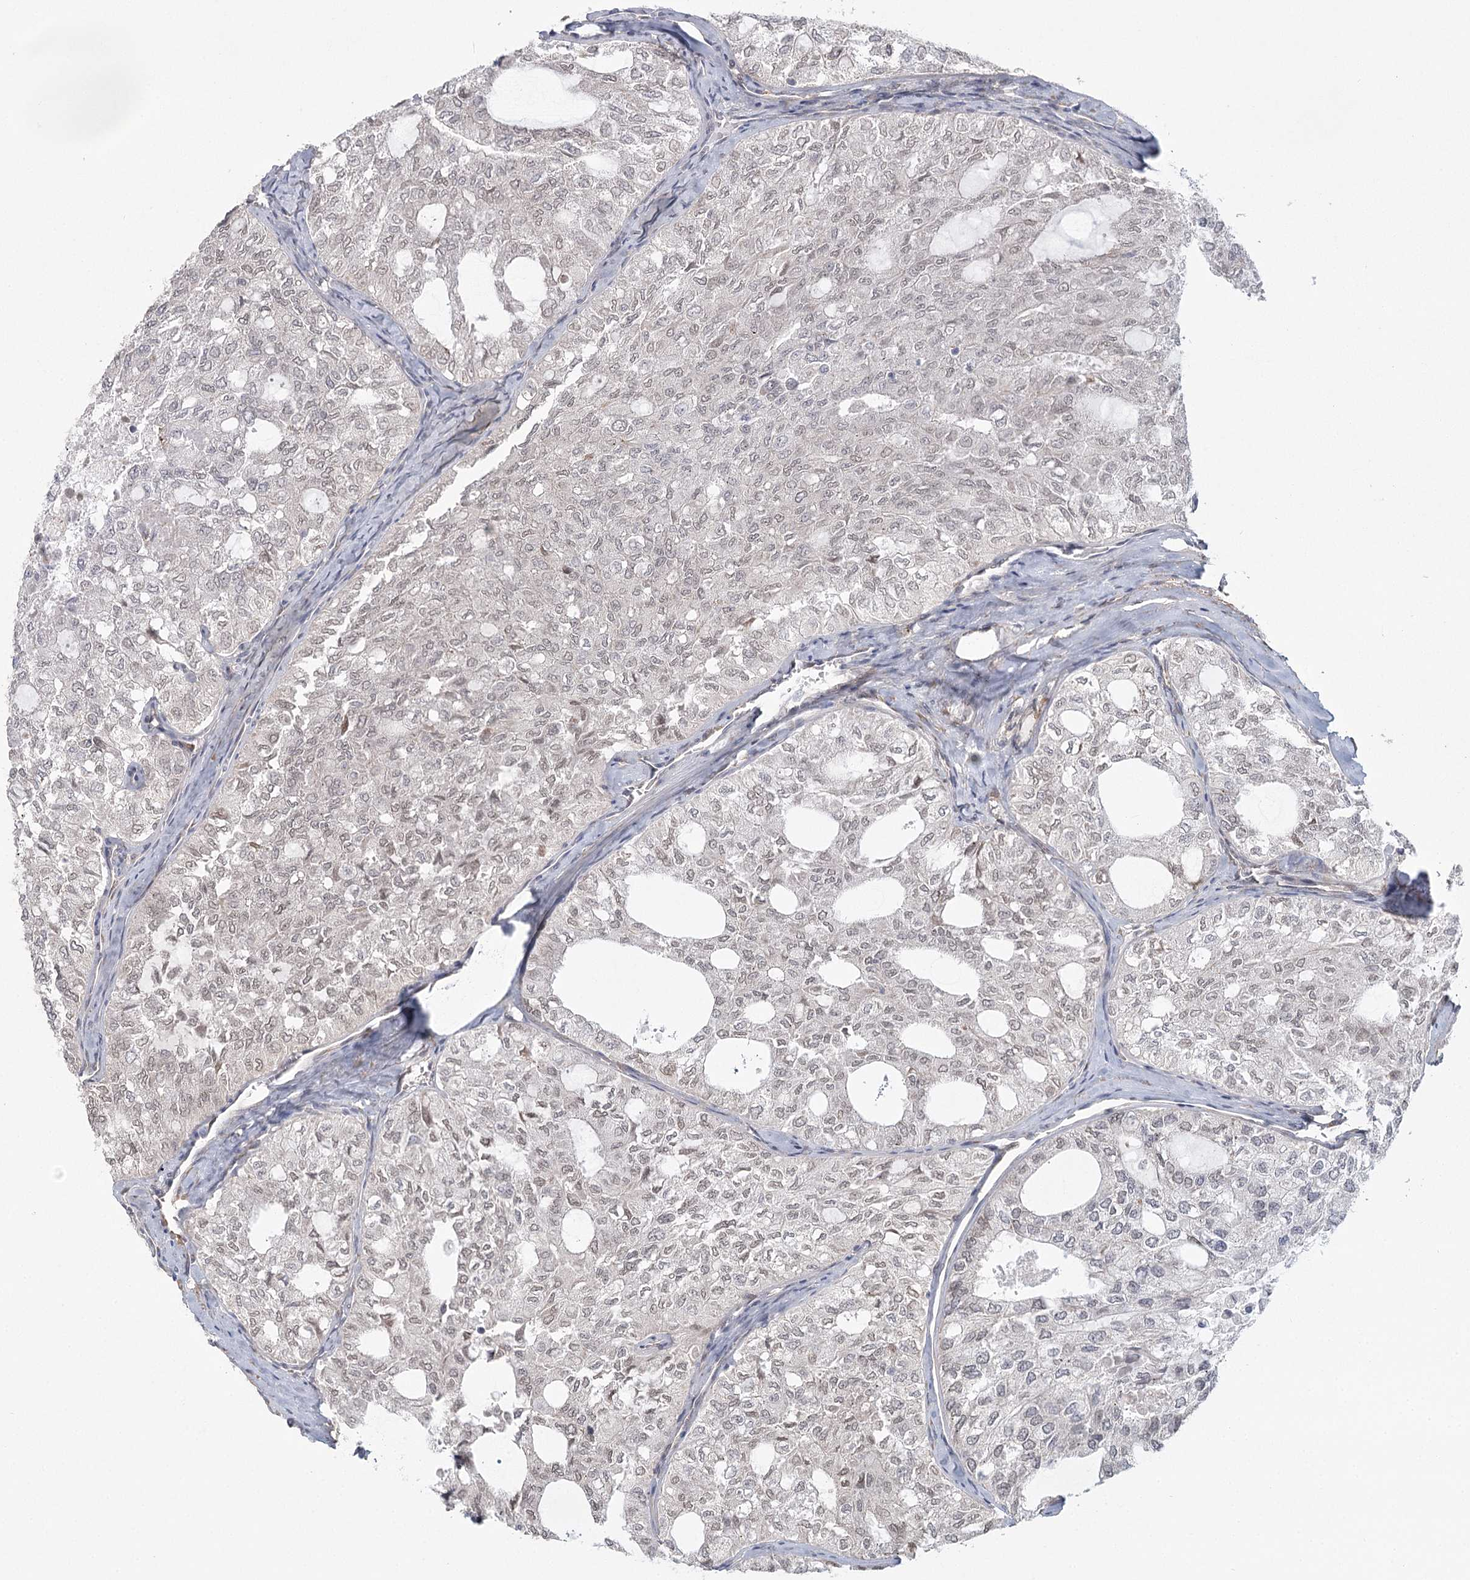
{"staining": {"intensity": "negative", "quantity": "none", "location": "none"}, "tissue": "thyroid cancer", "cell_type": "Tumor cells", "image_type": "cancer", "snomed": [{"axis": "morphology", "description": "Follicular adenoma carcinoma, NOS"}, {"axis": "topography", "description": "Thyroid gland"}], "caption": "This histopathology image is of thyroid follicular adenoma carcinoma stained with immunohistochemistry to label a protein in brown with the nuclei are counter-stained blue. There is no staining in tumor cells. (Brightfield microscopy of DAB (3,3'-diaminobenzidine) IHC at high magnification).", "gene": "MED28", "patient": {"sex": "male", "age": 75}}